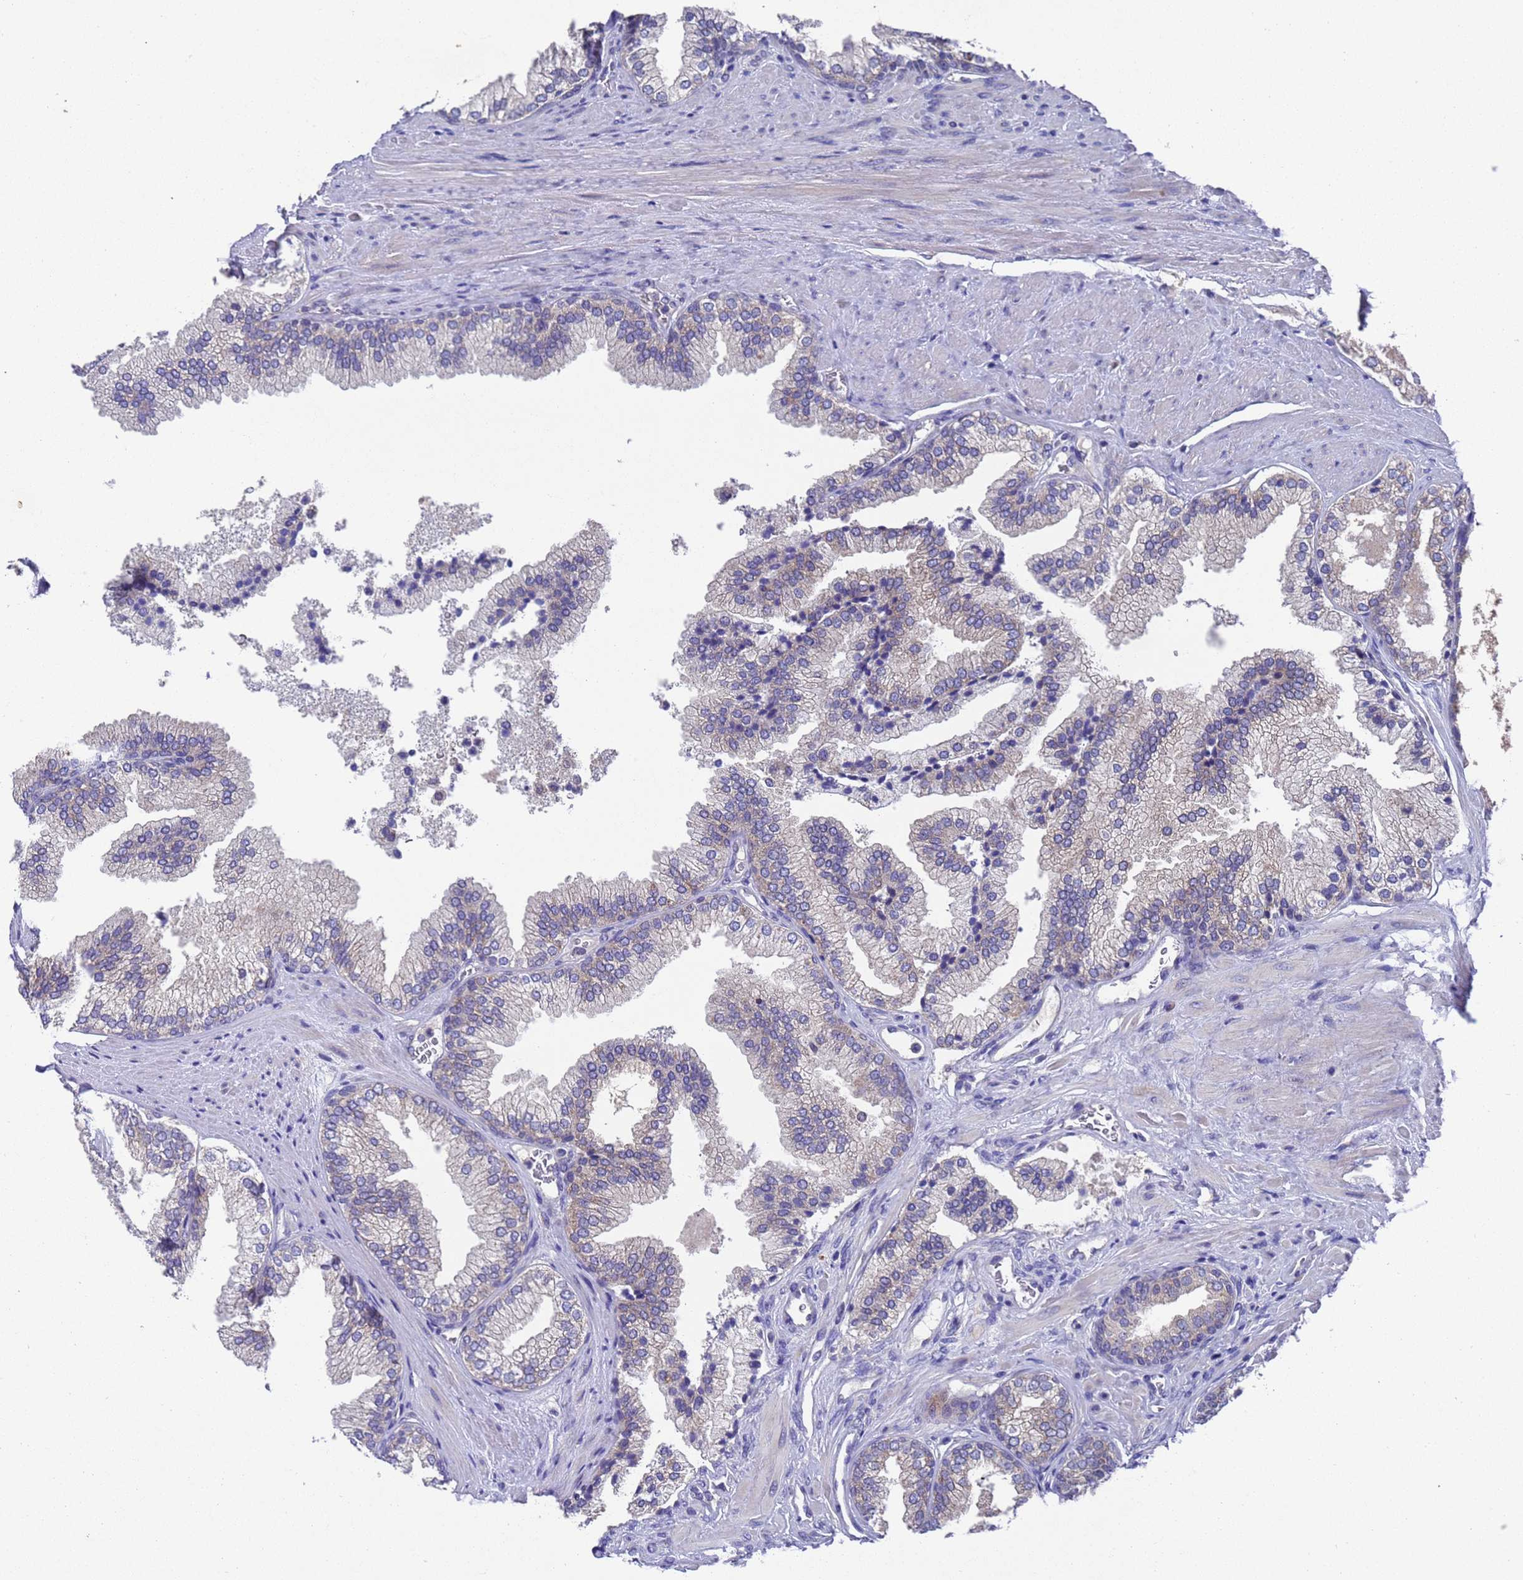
{"staining": {"intensity": "weak", "quantity": "<25%", "location": "cytoplasmic/membranous"}, "tissue": "prostate", "cell_type": "Glandular cells", "image_type": "normal", "snomed": [{"axis": "morphology", "description": "Normal tissue, NOS"}, {"axis": "topography", "description": "Prostate"}], "caption": "High power microscopy histopathology image of an IHC micrograph of benign prostate, revealing no significant staining in glandular cells.", "gene": "DCAF12L1", "patient": {"sex": "male", "age": 76}}